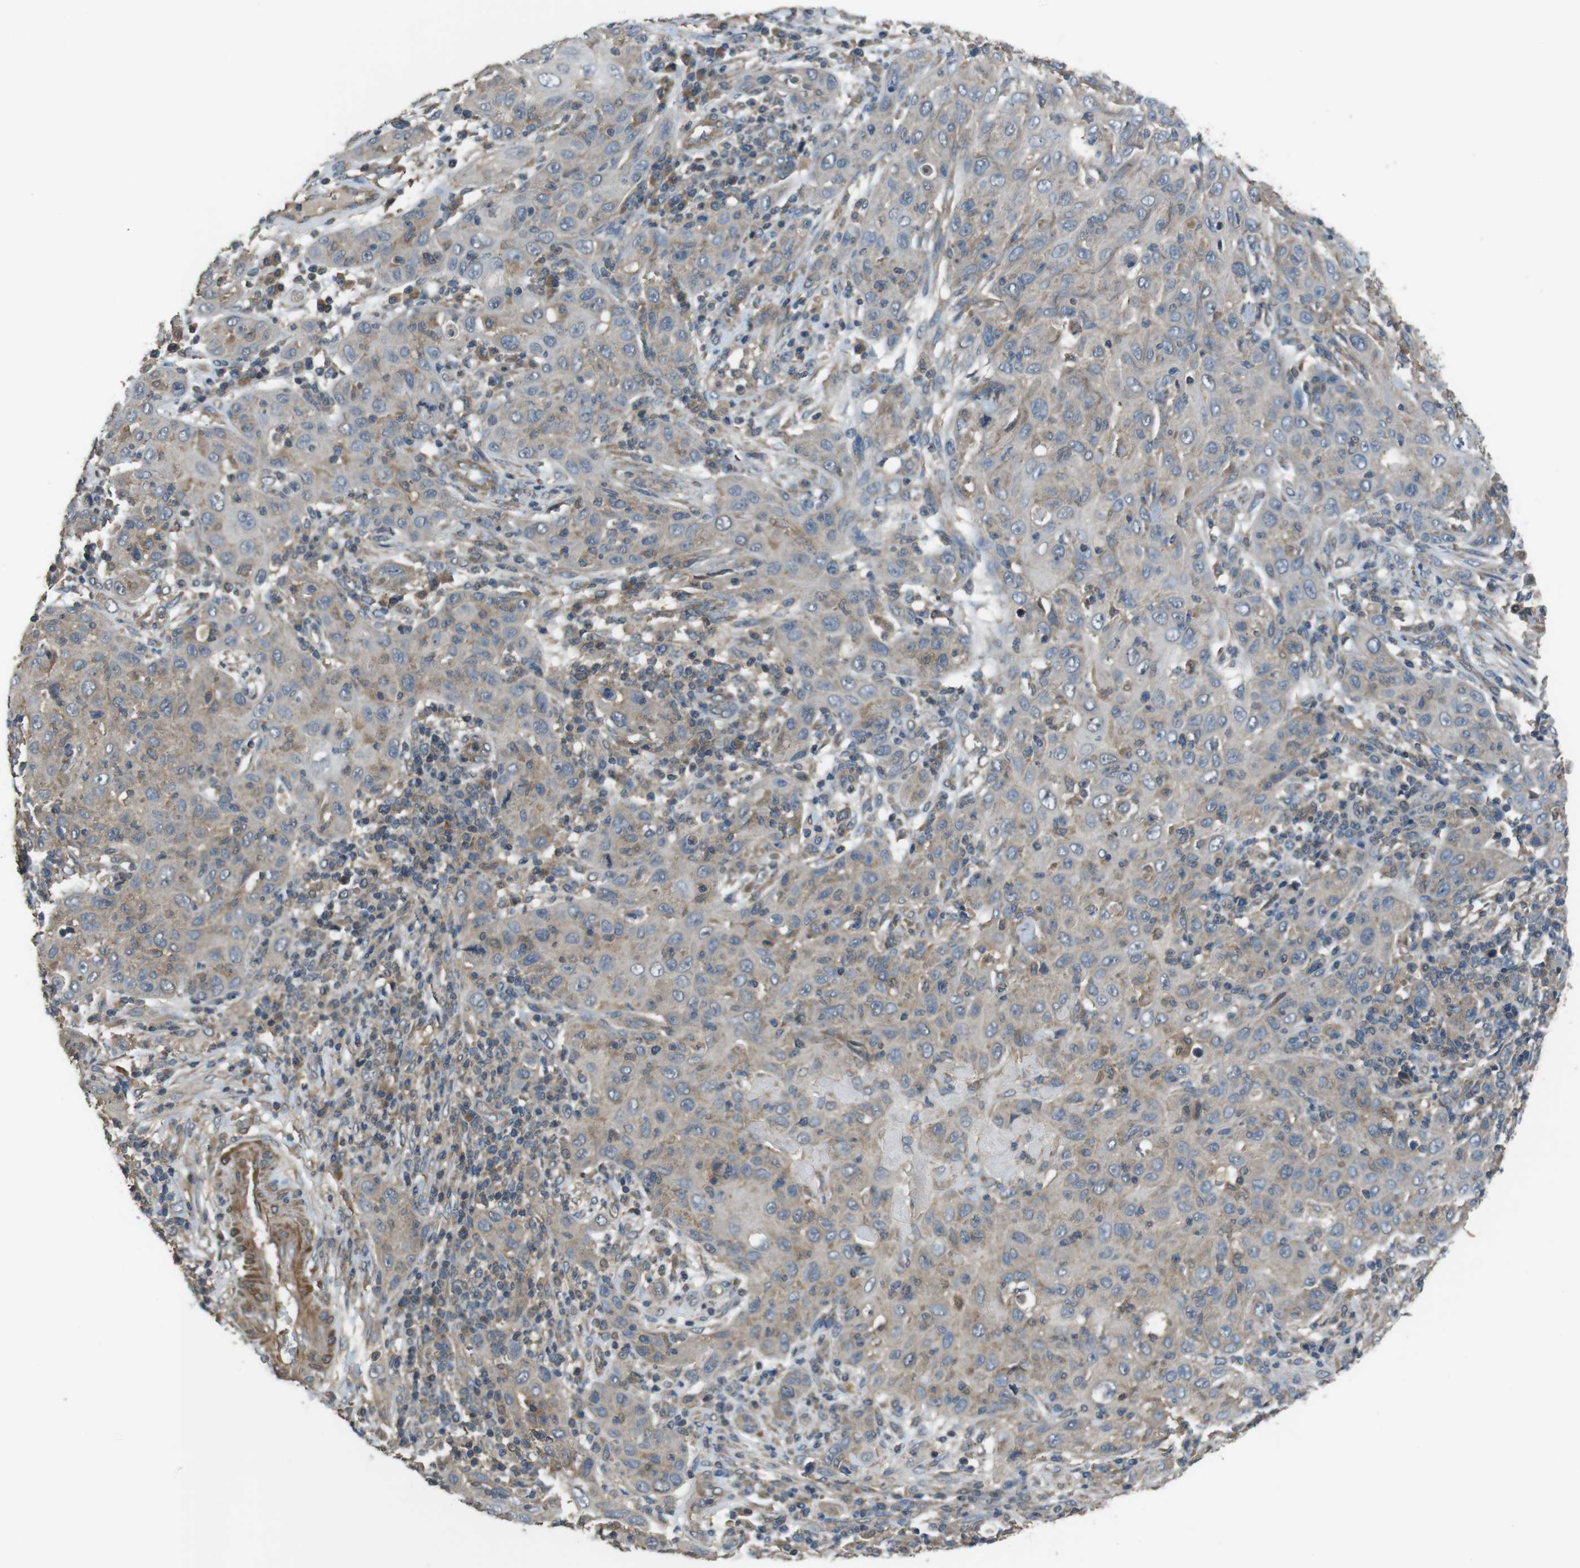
{"staining": {"intensity": "weak", "quantity": "25%-75%", "location": "cytoplasmic/membranous"}, "tissue": "skin cancer", "cell_type": "Tumor cells", "image_type": "cancer", "snomed": [{"axis": "morphology", "description": "Squamous cell carcinoma, NOS"}, {"axis": "topography", "description": "Skin"}], "caption": "Tumor cells demonstrate low levels of weak cytoplasmic/membranous expression in about 25%-75% of cells in squamous cell carcinoma (skin).", "gene": "FUT2", "patient": {"sex": "female", "age": 88}}